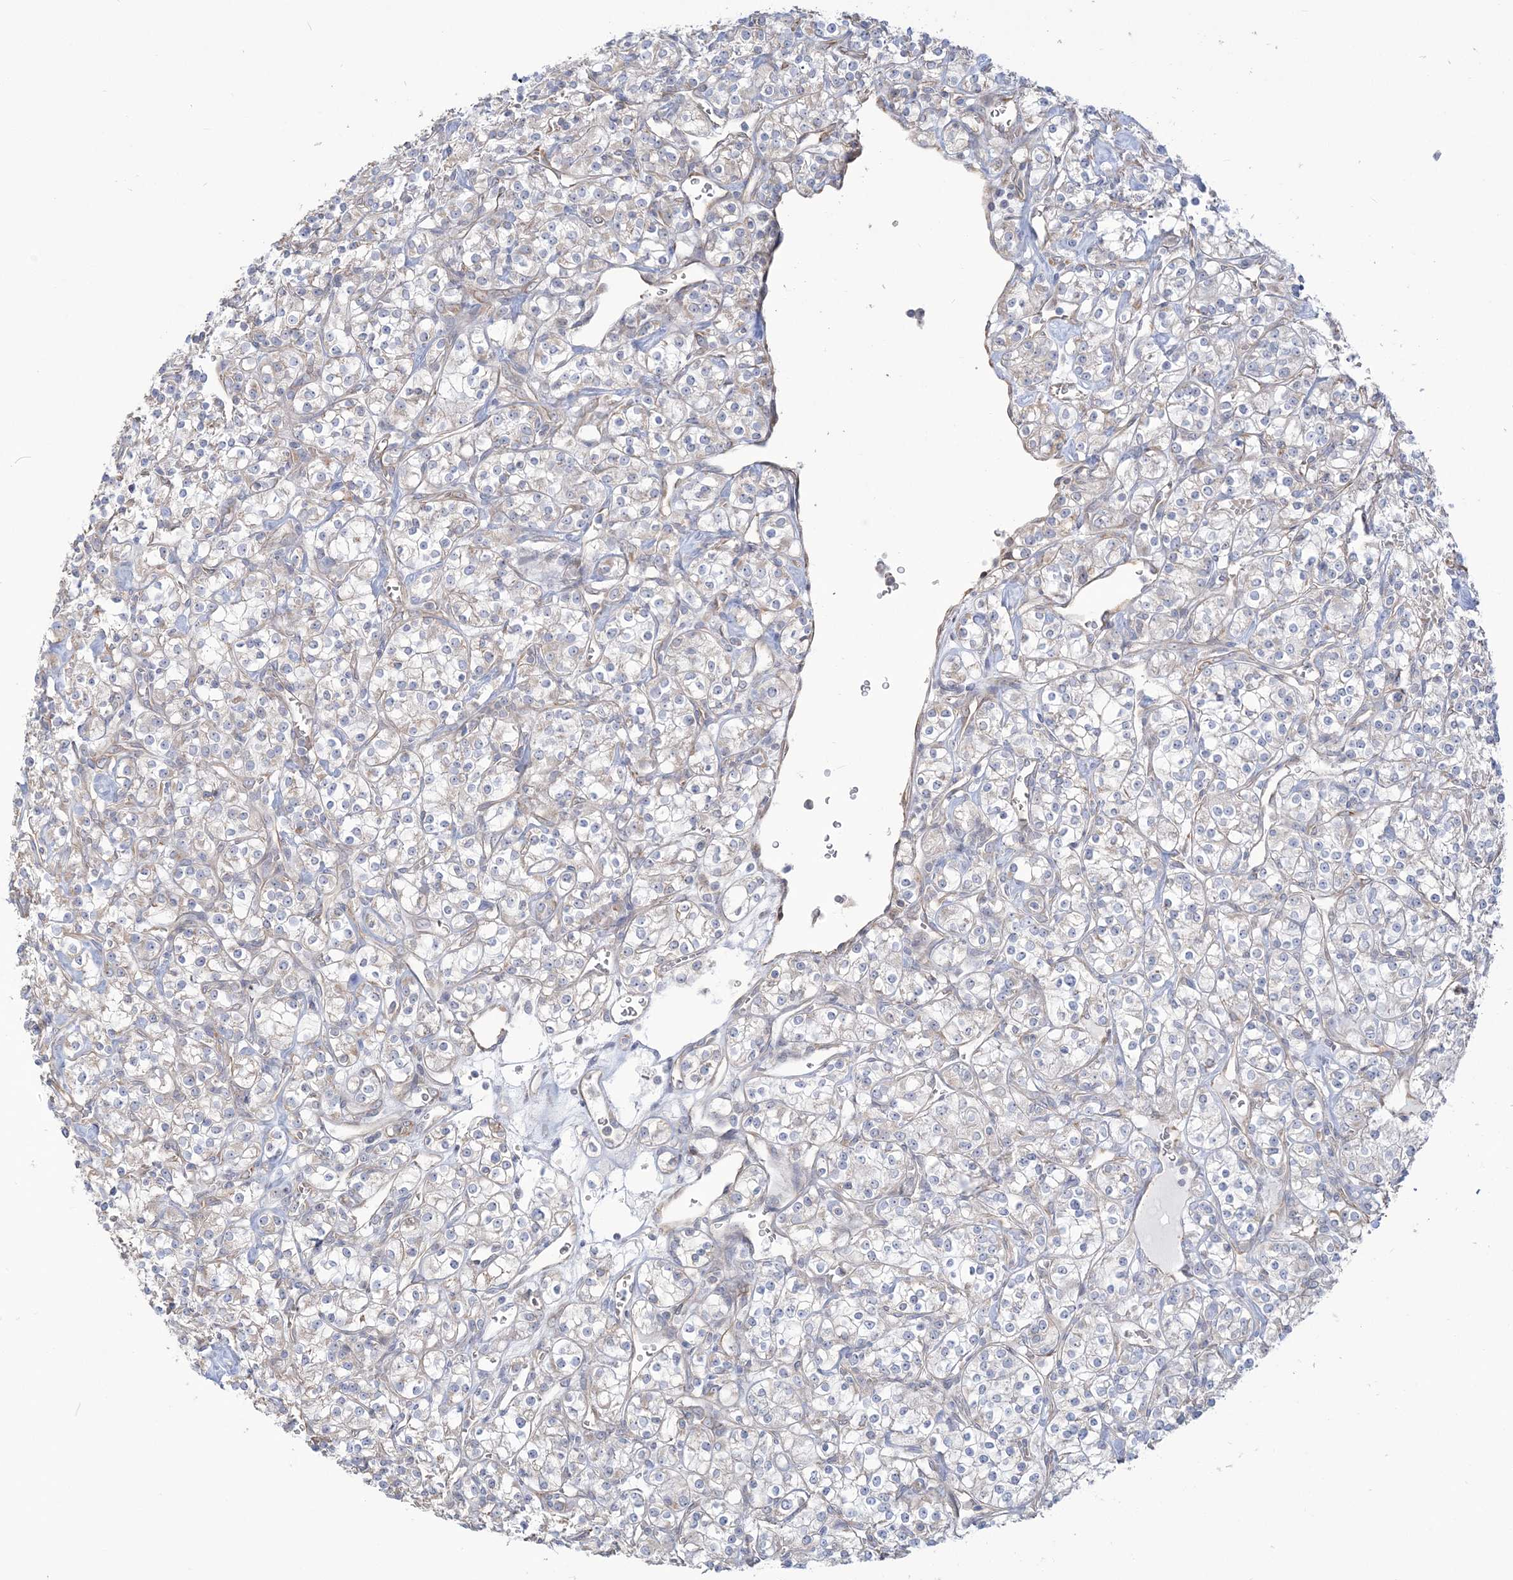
{"staining": {"intensity": "negative", "quantity": "none", "location": "none"}, "tissue": "renal cancer", "cell_type": "Tumor cells", "image_type": "cancer", "snomed": [{"axis": "morphology", "description": "Adenocarcinoma, NOS"}, {"axis": "topography", "description": "Kidney"}], "caption": "Immunohistochemical staining of renal cancer (adenocarcinoma) demonstrates no significant expression in tumor cells.", "gene": "ZNF821", "patient": {"sex": "male", "age": 77}}